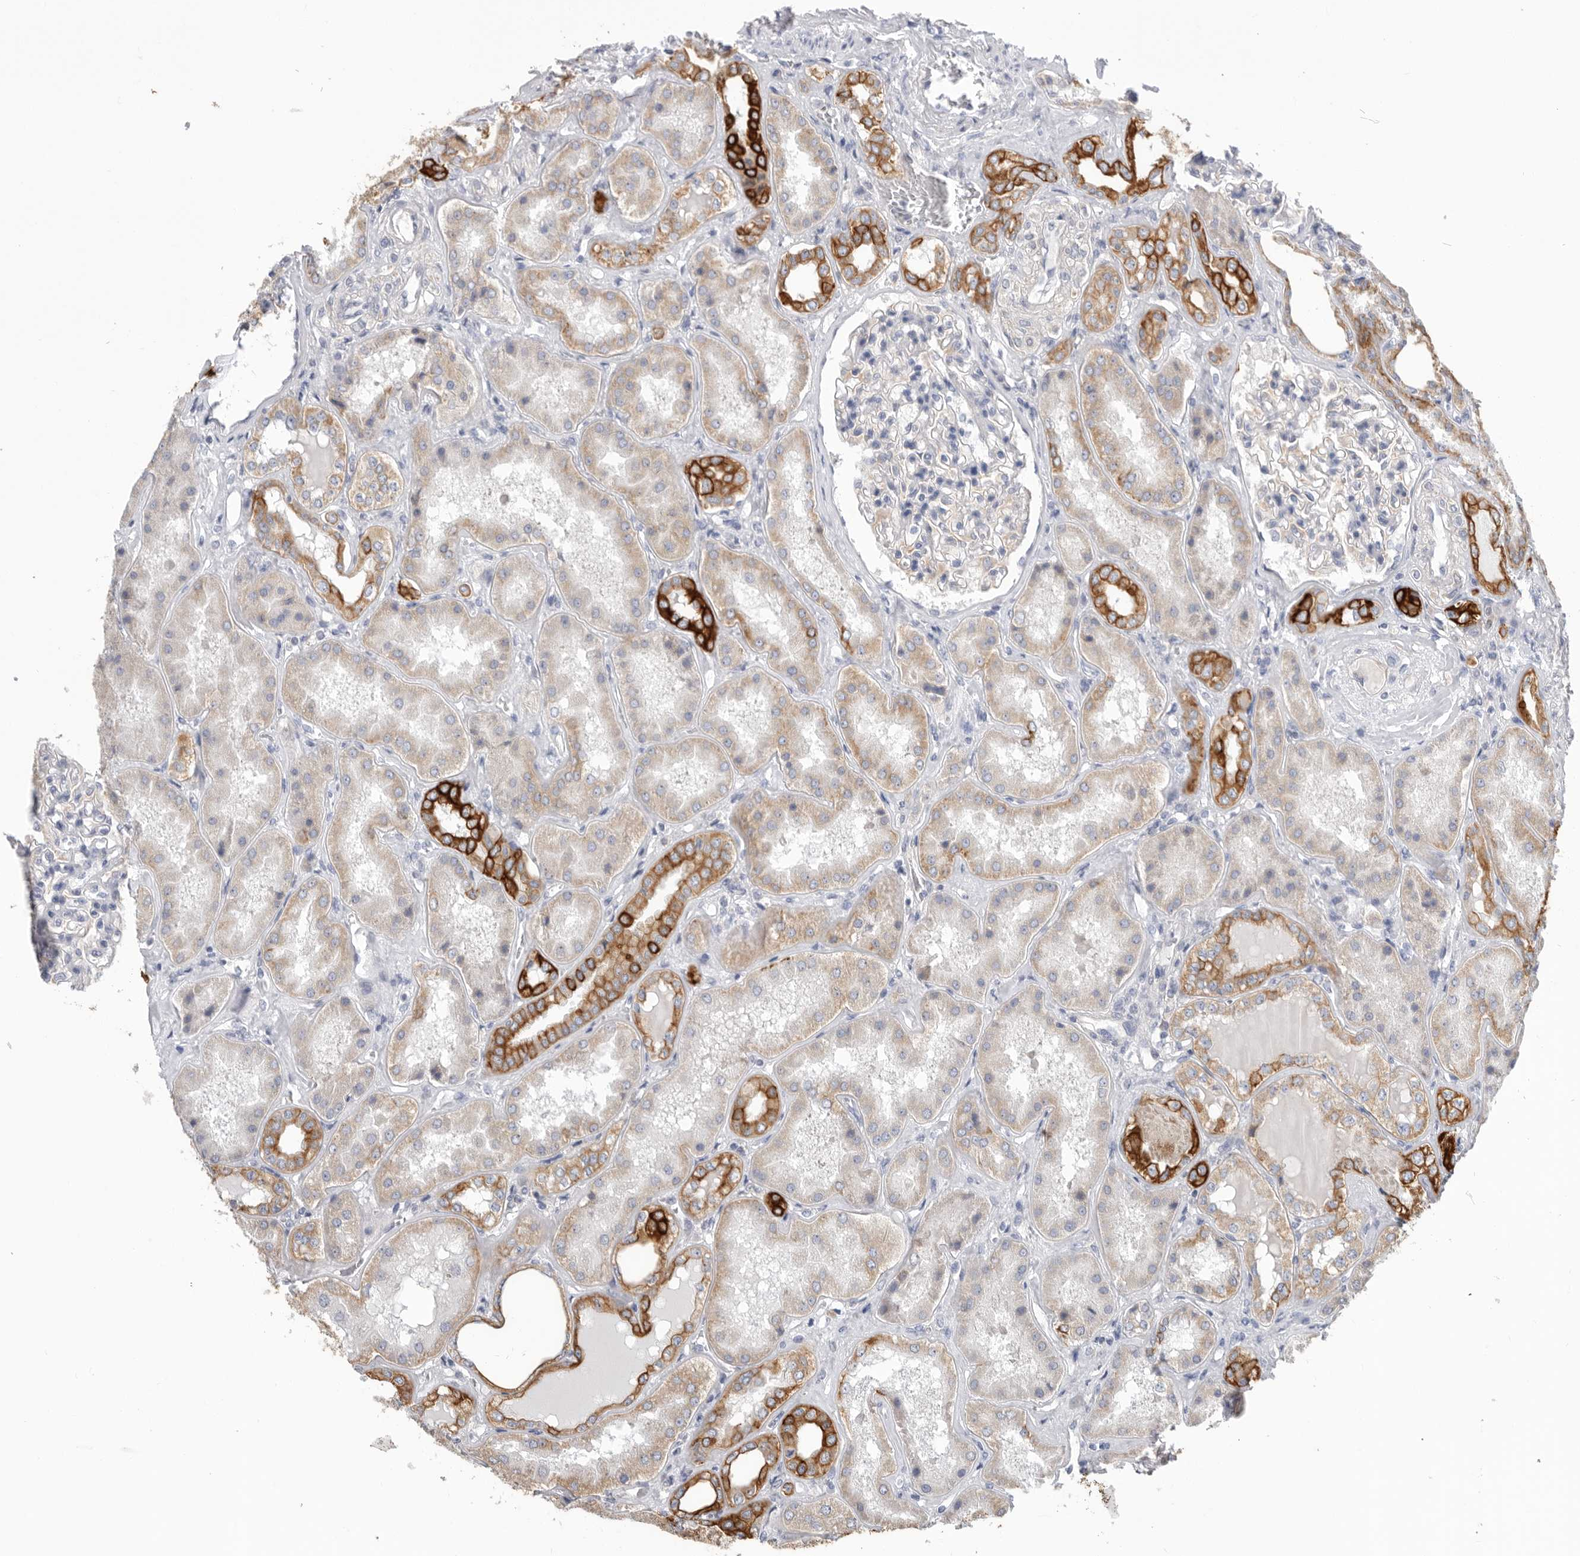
{"staining": {"intensity": "strong", "quantity": "<25%", "location": "cytoplasmic/membranous"}, "tissue": "kidney", "cell_type": "Cells in glomeruli", "image_type": "normal", "snomed": [{"axis": "morphology", "description": "Normal tissue, NOS"}, {"axis": "topography", "description": "Kidney"}], "caption": "Benign kidney was stained to show a protein in brown. There is medium levels of strong cytoplasmic/membranous positivity in about <25% of cells in glomeruli.", "gene": "MTFR1L", "patient": {"sex": "female", "age": 56}}